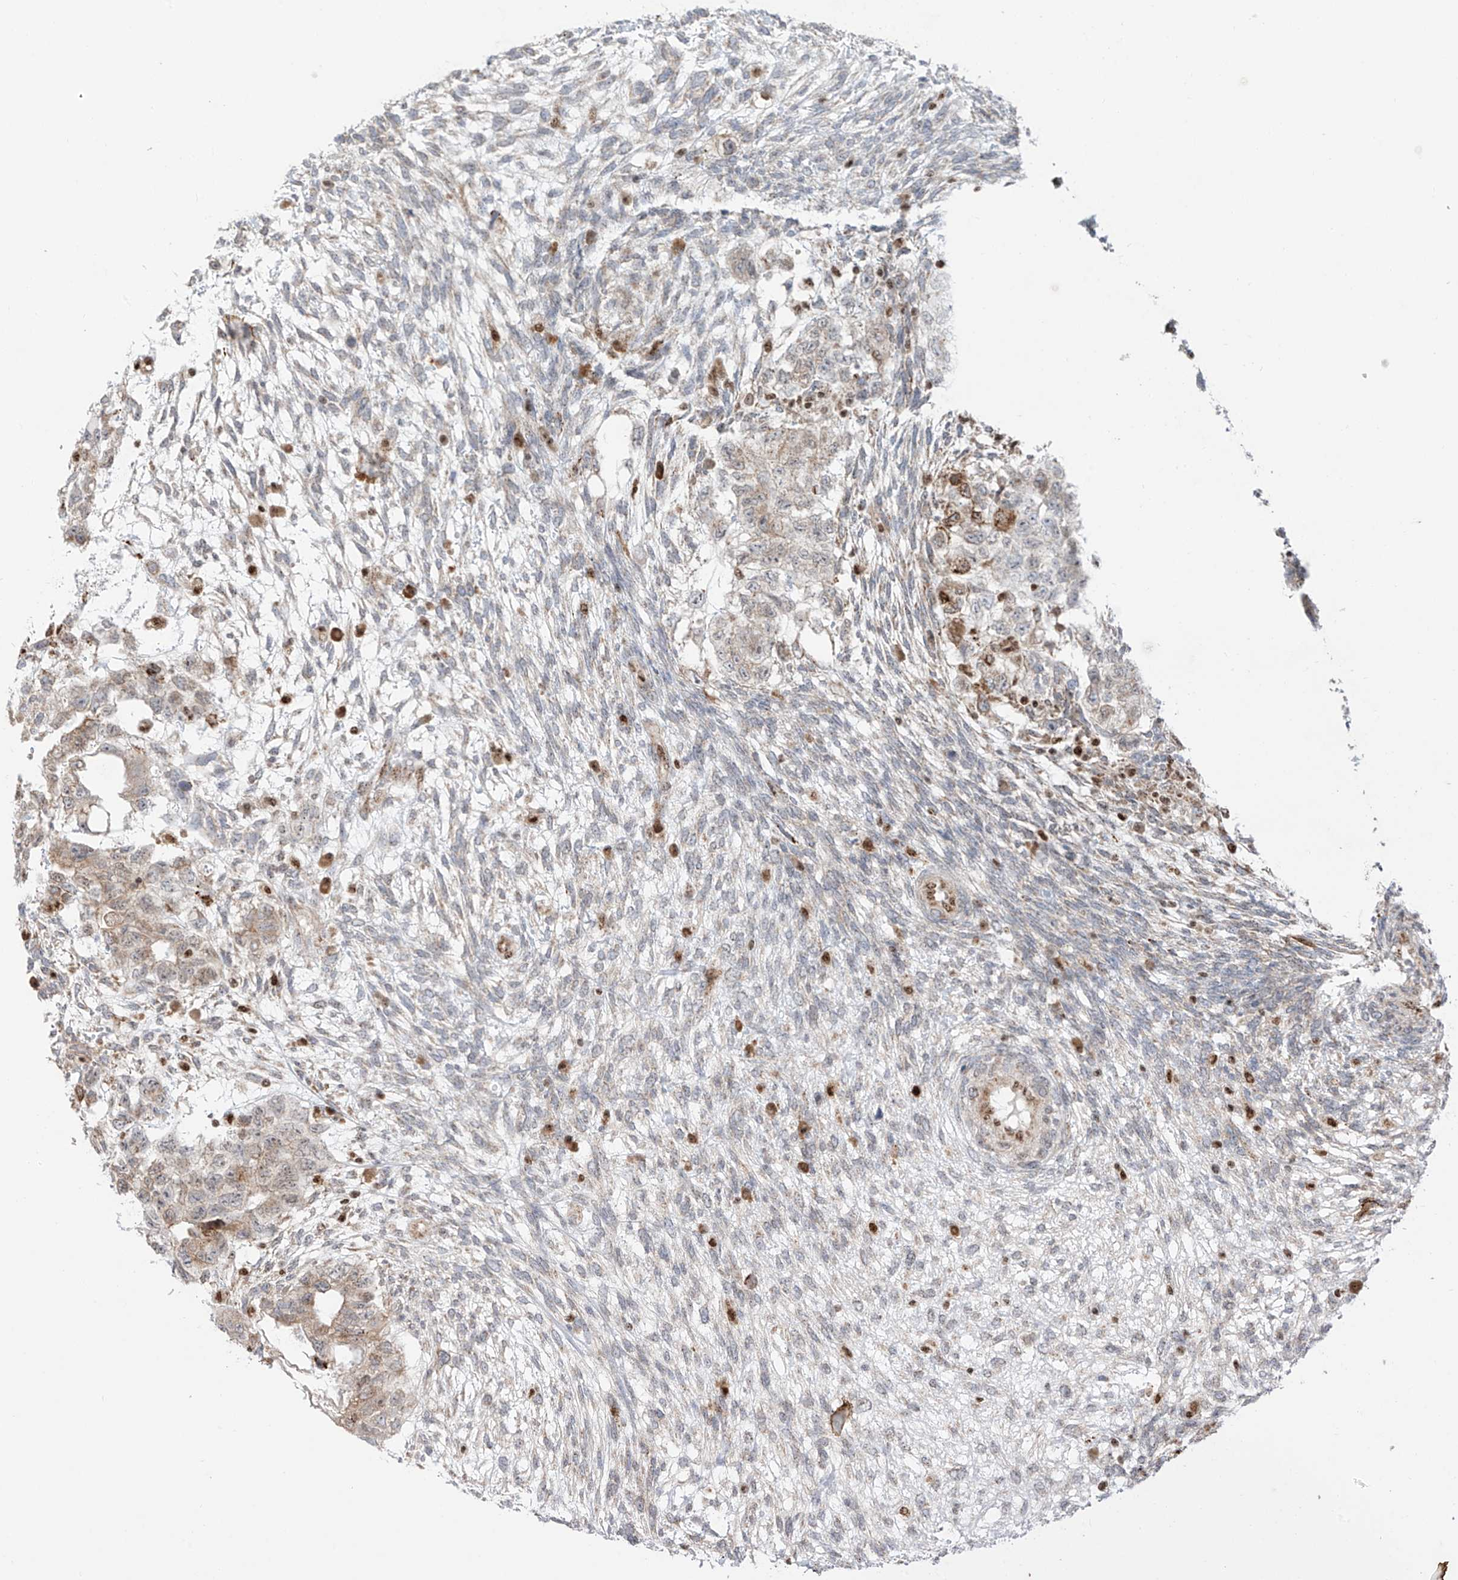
{"staining": {"intensity": "weak", "quantity": "25%-75%", "location": "cytoplasmic/membranous,nuclear"}, "tissue": "testis cancer", "cell_type": "Tumor cells", "image_type": "cancer", "snomed": [{"axis": "morphology", "description": "Normal tissue, NOS"}, {"axis": "morphology", "description": "Carcinoma, Embryonal, NOS"}, {"axis": "topography", "description": "Testis"}], "caption": "Immunohistochemical staining of testis cancer exhibits low levels of weak cytoplasmic/membranous and nuclear protein positivity in approximately 25%-75% of tumor cells.", "gene": "ZBTB8A", "patient": {"sex": "male", "age": 36}}